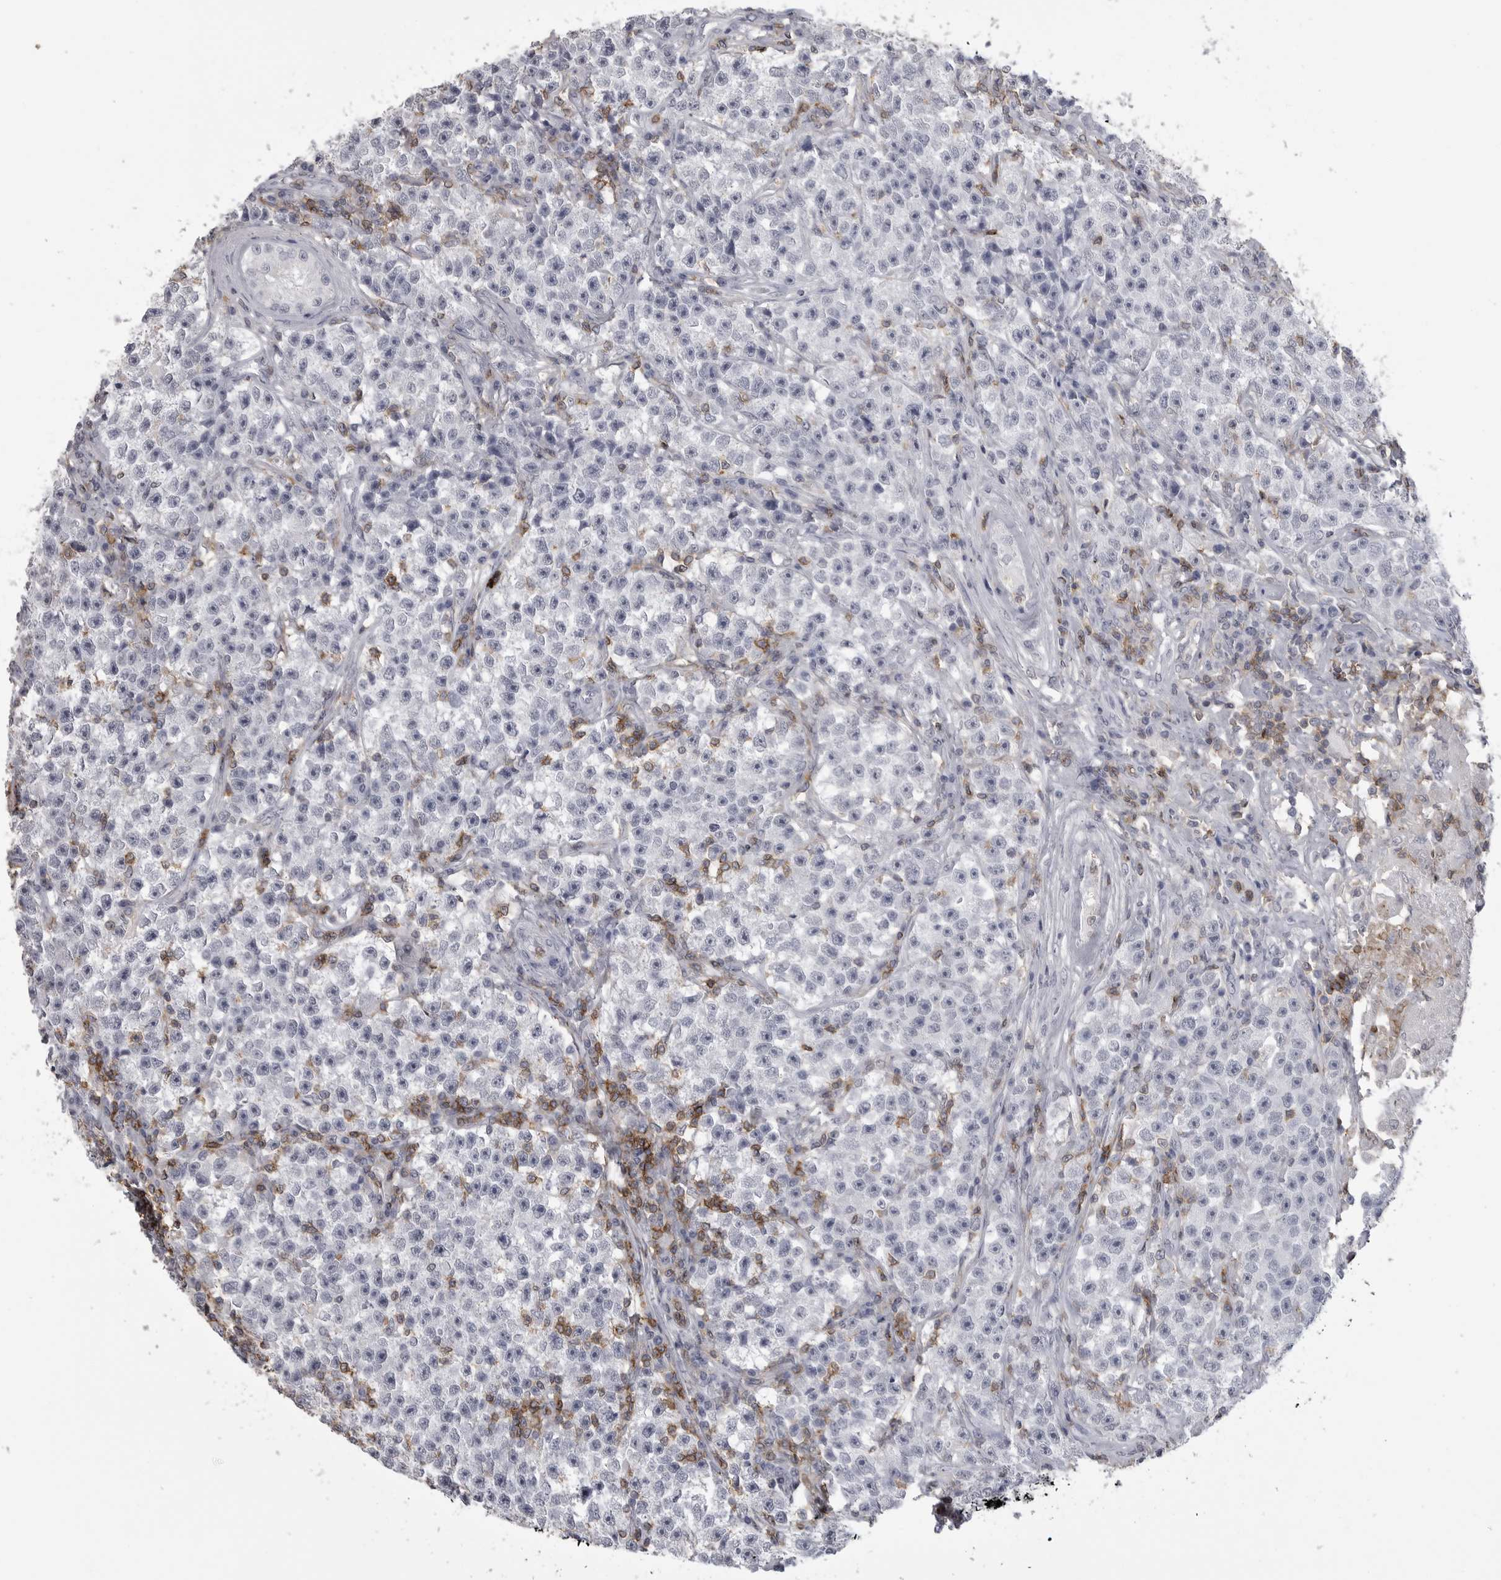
{"staining": {"intensity": "negative", "quantity": "none", "location": "none"}, "tissue": "testis cancer", "cell_type": "Tumor cells", "image_type": "cancer", "snomed": [{"axis": "morphology", "description": "Seminoma, NOS"}, {"axis": "topography", "description": "Testis"}], "caption": "Histopathology image shows no significant protein staining in tumor cells of testis cancer (seminoma).", "gene": "ITGAL", "patient": {"sex": "male", "age": 22}}